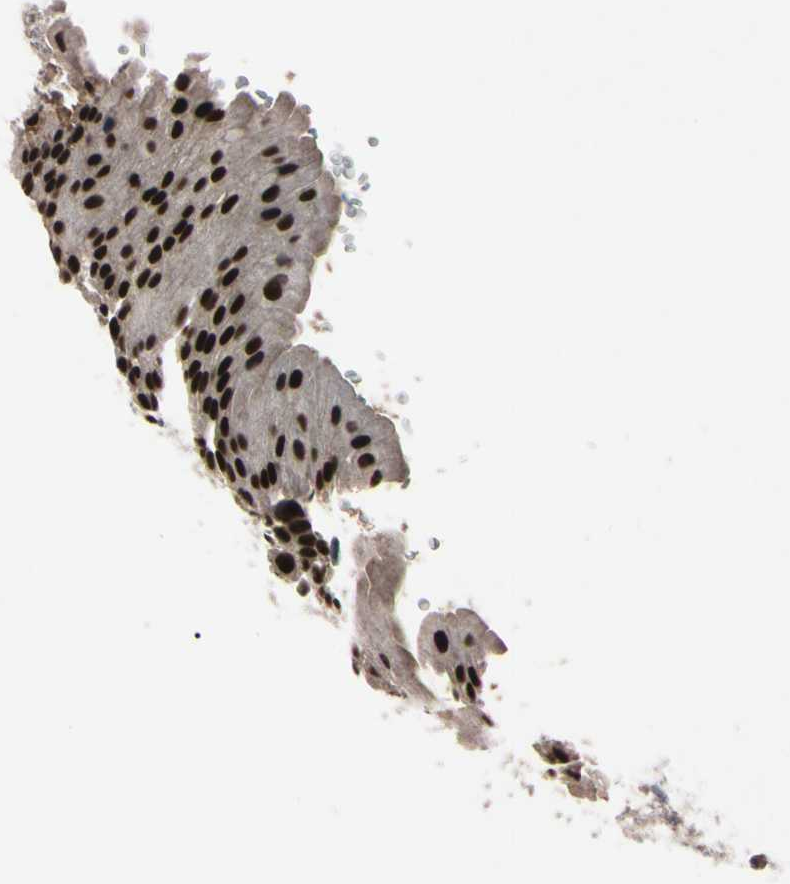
{"staining": {"intensity": "strong", "quantity": ">75%", "location": "cytoplasmic/membranous,nuclear"}, "tissue": "urothelial cancer", "cell_type": "Tumor cells", "image_type": "cancer", "snomed": [{"axis": "morphology", "description": "Urothelial carcinoma, Low grade"}, {"axis": "topography", "description": "Smooth muscle"}, {"axis": "topography", "description": "Urinary bladder"}], "caption": "Urothelial carcinoma (low-grade) stained with a brown dye displays strong cytoplasmic/membranous and nuclear positive positivity in about >75% of tumor cells.", "gene": "YY1", "patient": {"sex": "male", "age": 60}}